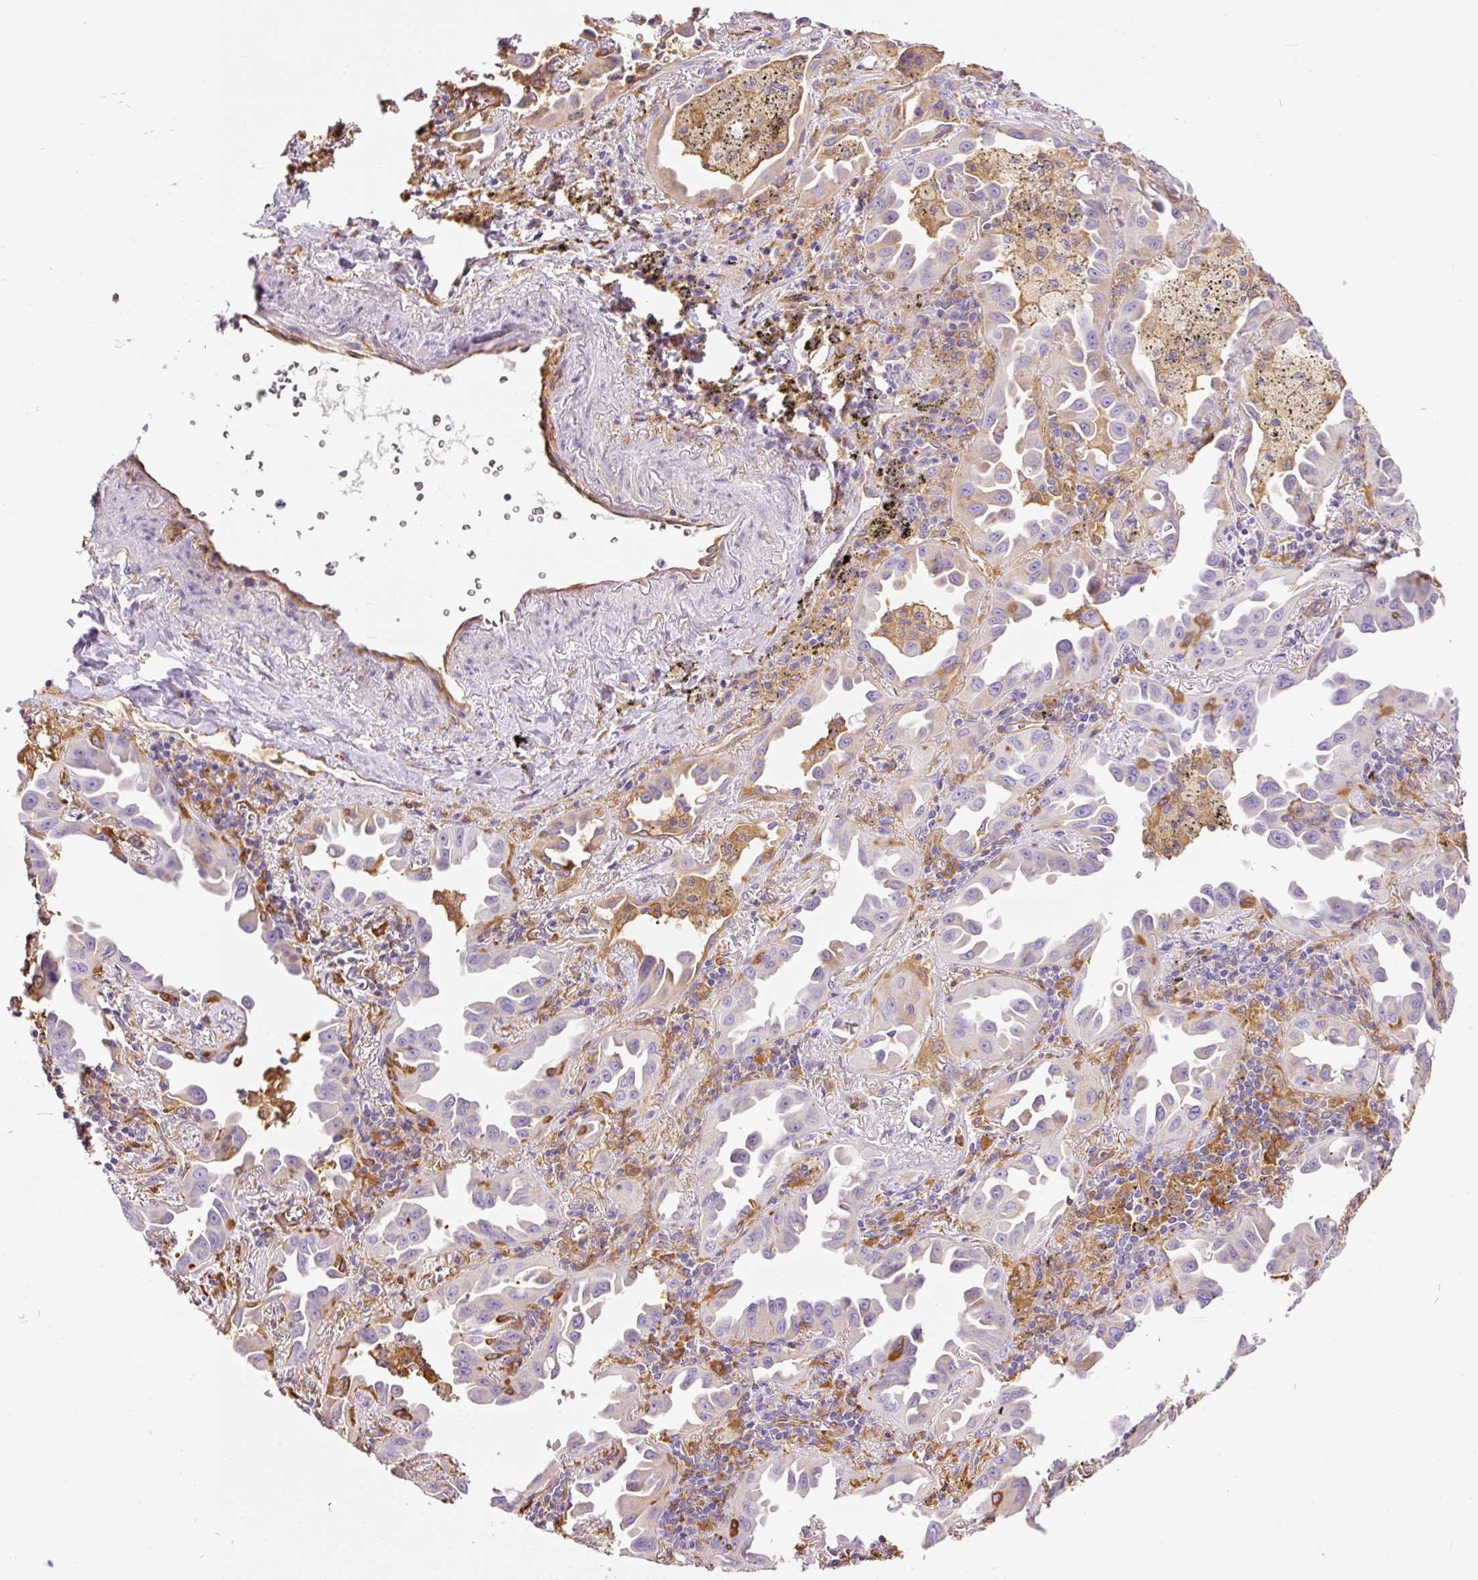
{"staining": {"intensity": "moderate", "quantity": "<25%", "location": "cytoplasmic/membranous"}, "tissue": "lung cancer", "cell_type": "Tumor cells", "image_type": "cancer", "snomed": [{"axis": "morphology", "description": "Adenocarcinoma, NOS"}, {"axis": "topography", "description": "Lung"}], "caption": "High-power microscopy captured an immunohistochemistry histopathology image of lung cancer (adenocarcinoma), revealing moderate cytoplasmic/membranous staining in about <25% of tumor cells. Nuclei are stained in blue.", "gene": "IL10RB", "patient": {"sex": "male", "age": 68}}